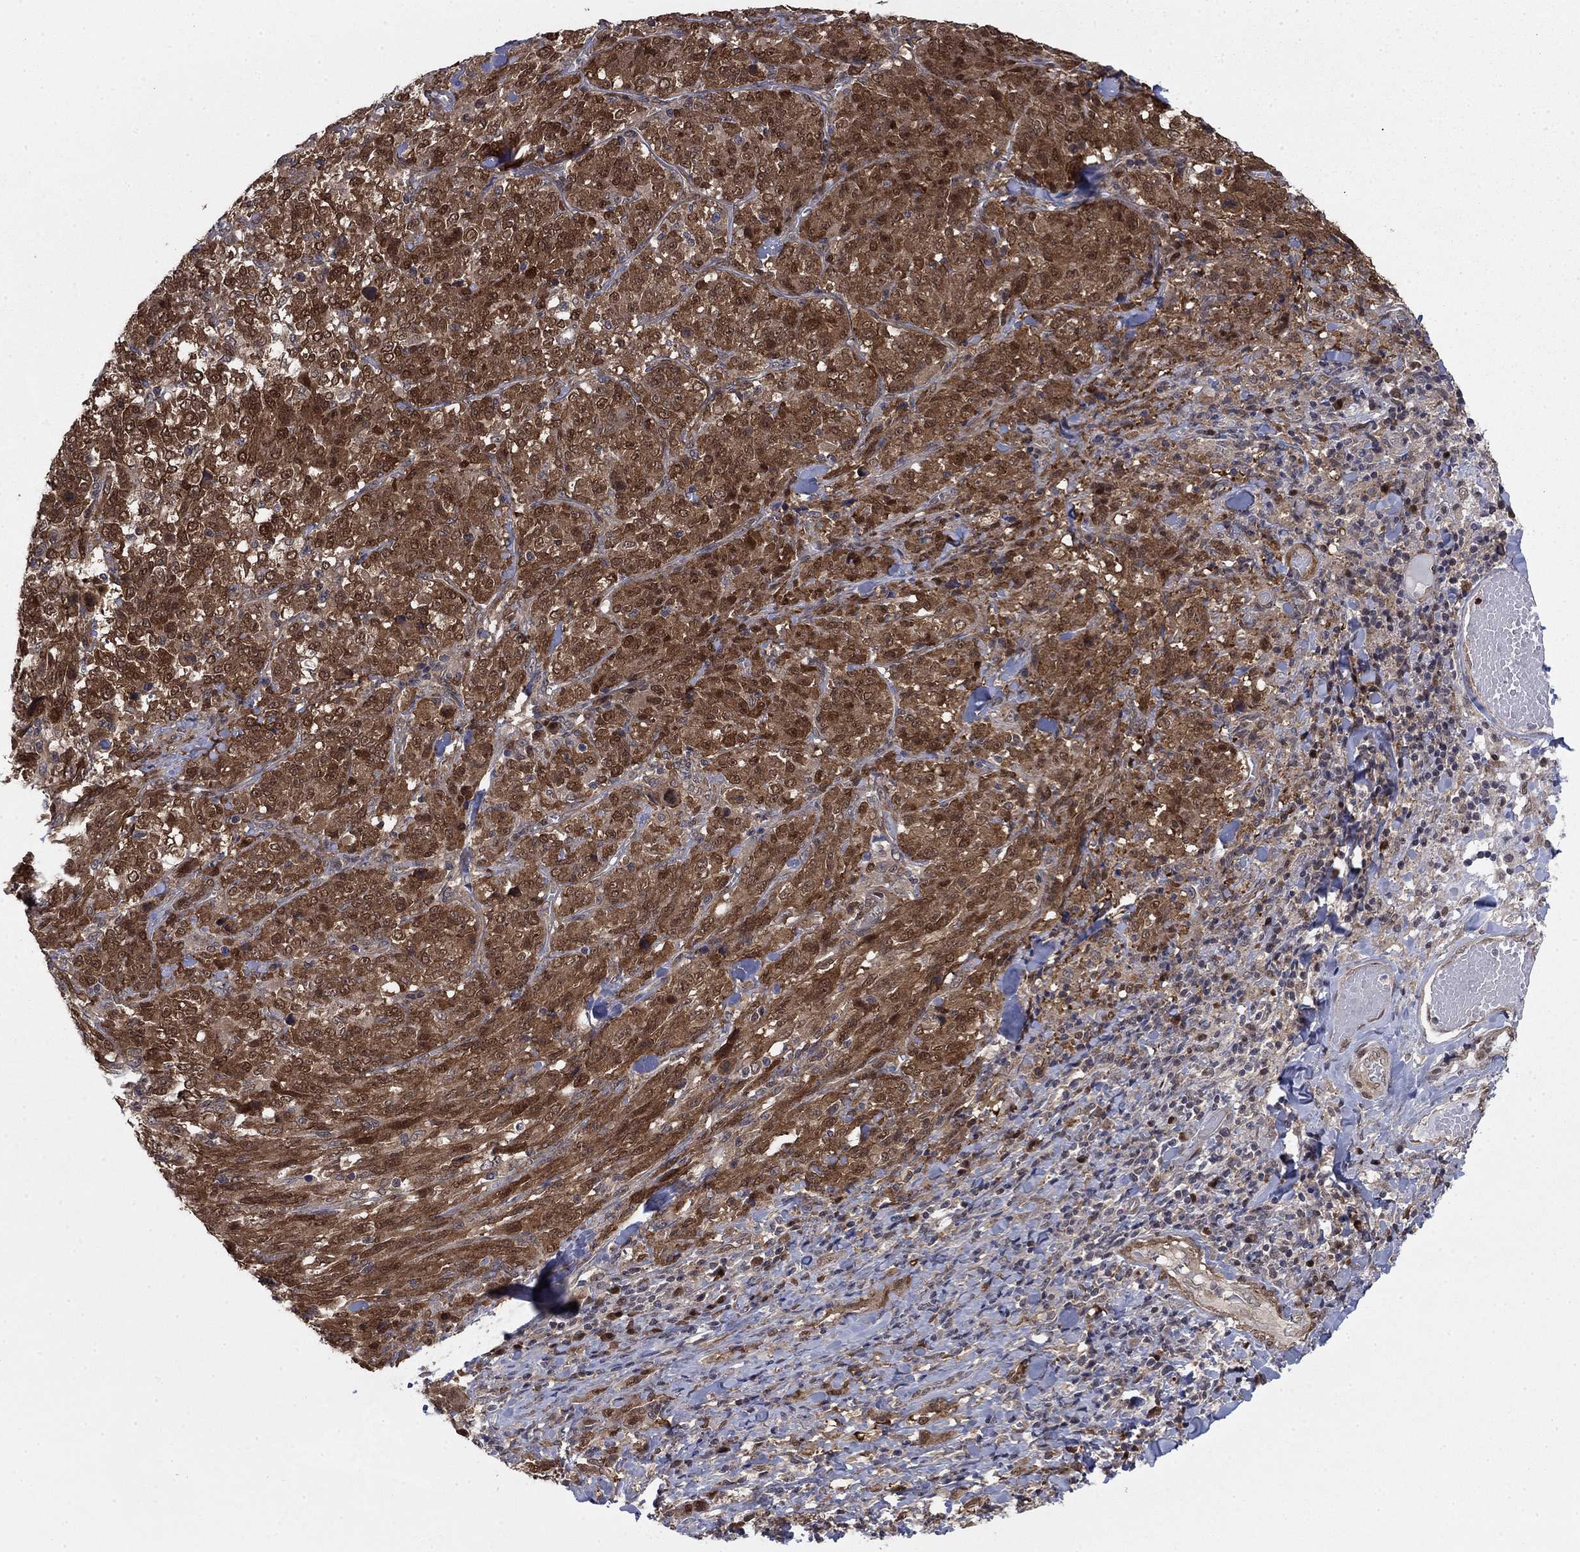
{"staining": {"intensity": "strong", "quantity": ">75%", "location": "cytoplasmic/membranous"}, "tissue": "melanoma", "cell_type": "Tumor cells", "image_type": "cancer", "snomed": [{"axis": "morphology", "description": "Malignant melanoma, NOS"}, {"axis": "topography", "description": "Skin"}], "caption": "About >75% of tumor cells in human malignant melanoma reveal strong cytoplasmic/membranous protein expression as visualized by brown immunohistochemical staining.", "gene": "FKBP4", "patient": {"sex": "female", "age": 91}}